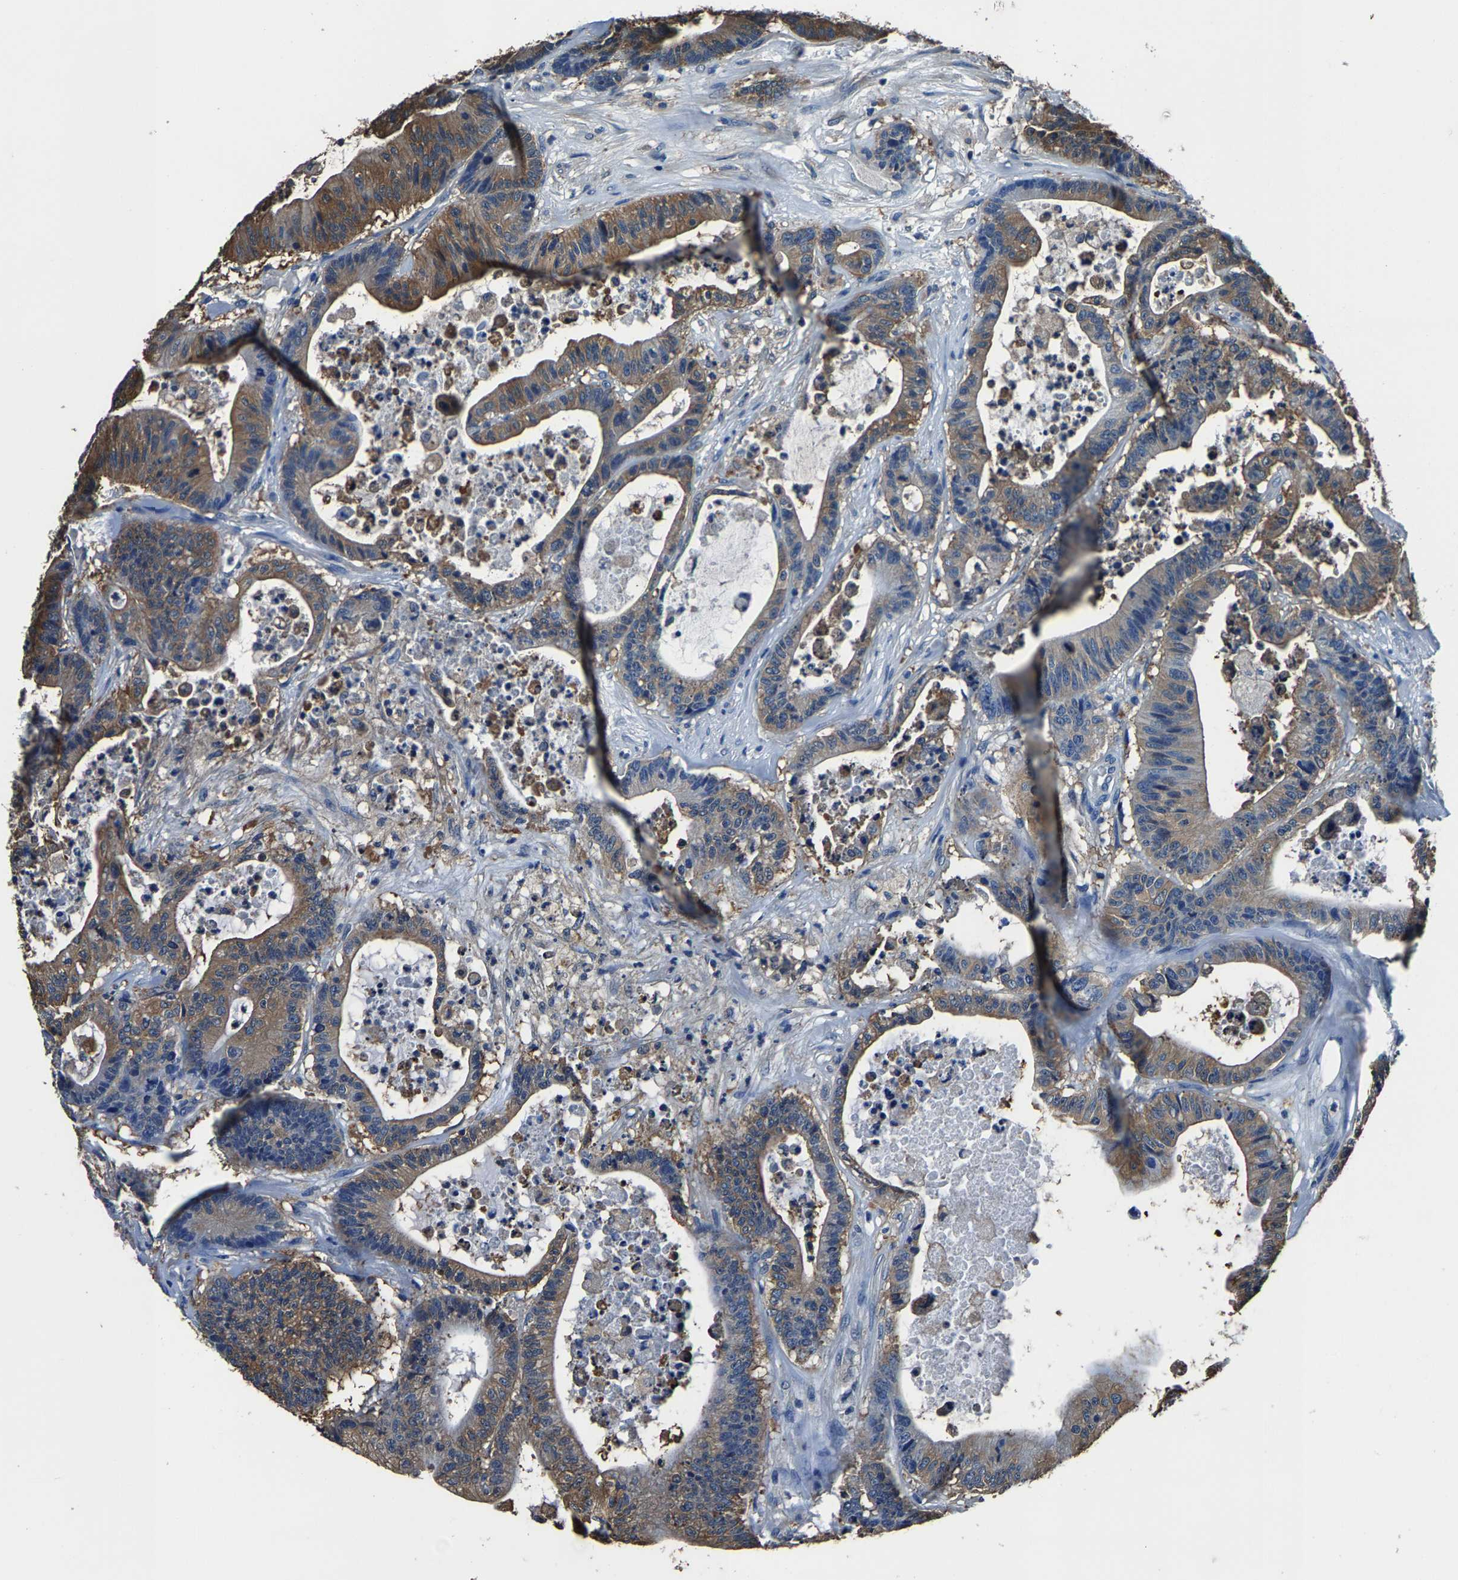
{"staining": {"intensity": "moderate", "quantity": ">75%", "location": "cytoplasmic/membranous"}, "tissue": "colorectal cancer", "cell_type": "Tumor cells", "image_type": "cancer", "snomed": [{"axis": "morphology", "description": "Adenocarcinoma, NOS"}, {"axis": "topography", "description": "Colon"}], "caption": "Immunohistochemical staining of human colorectal adenocarcinoma displays moderate cytoplasmic/membranous protein staining in approximately >75% of tumor cells.", "gene": "ALDOB", "patient": {"sex": "female", "age": 84}}